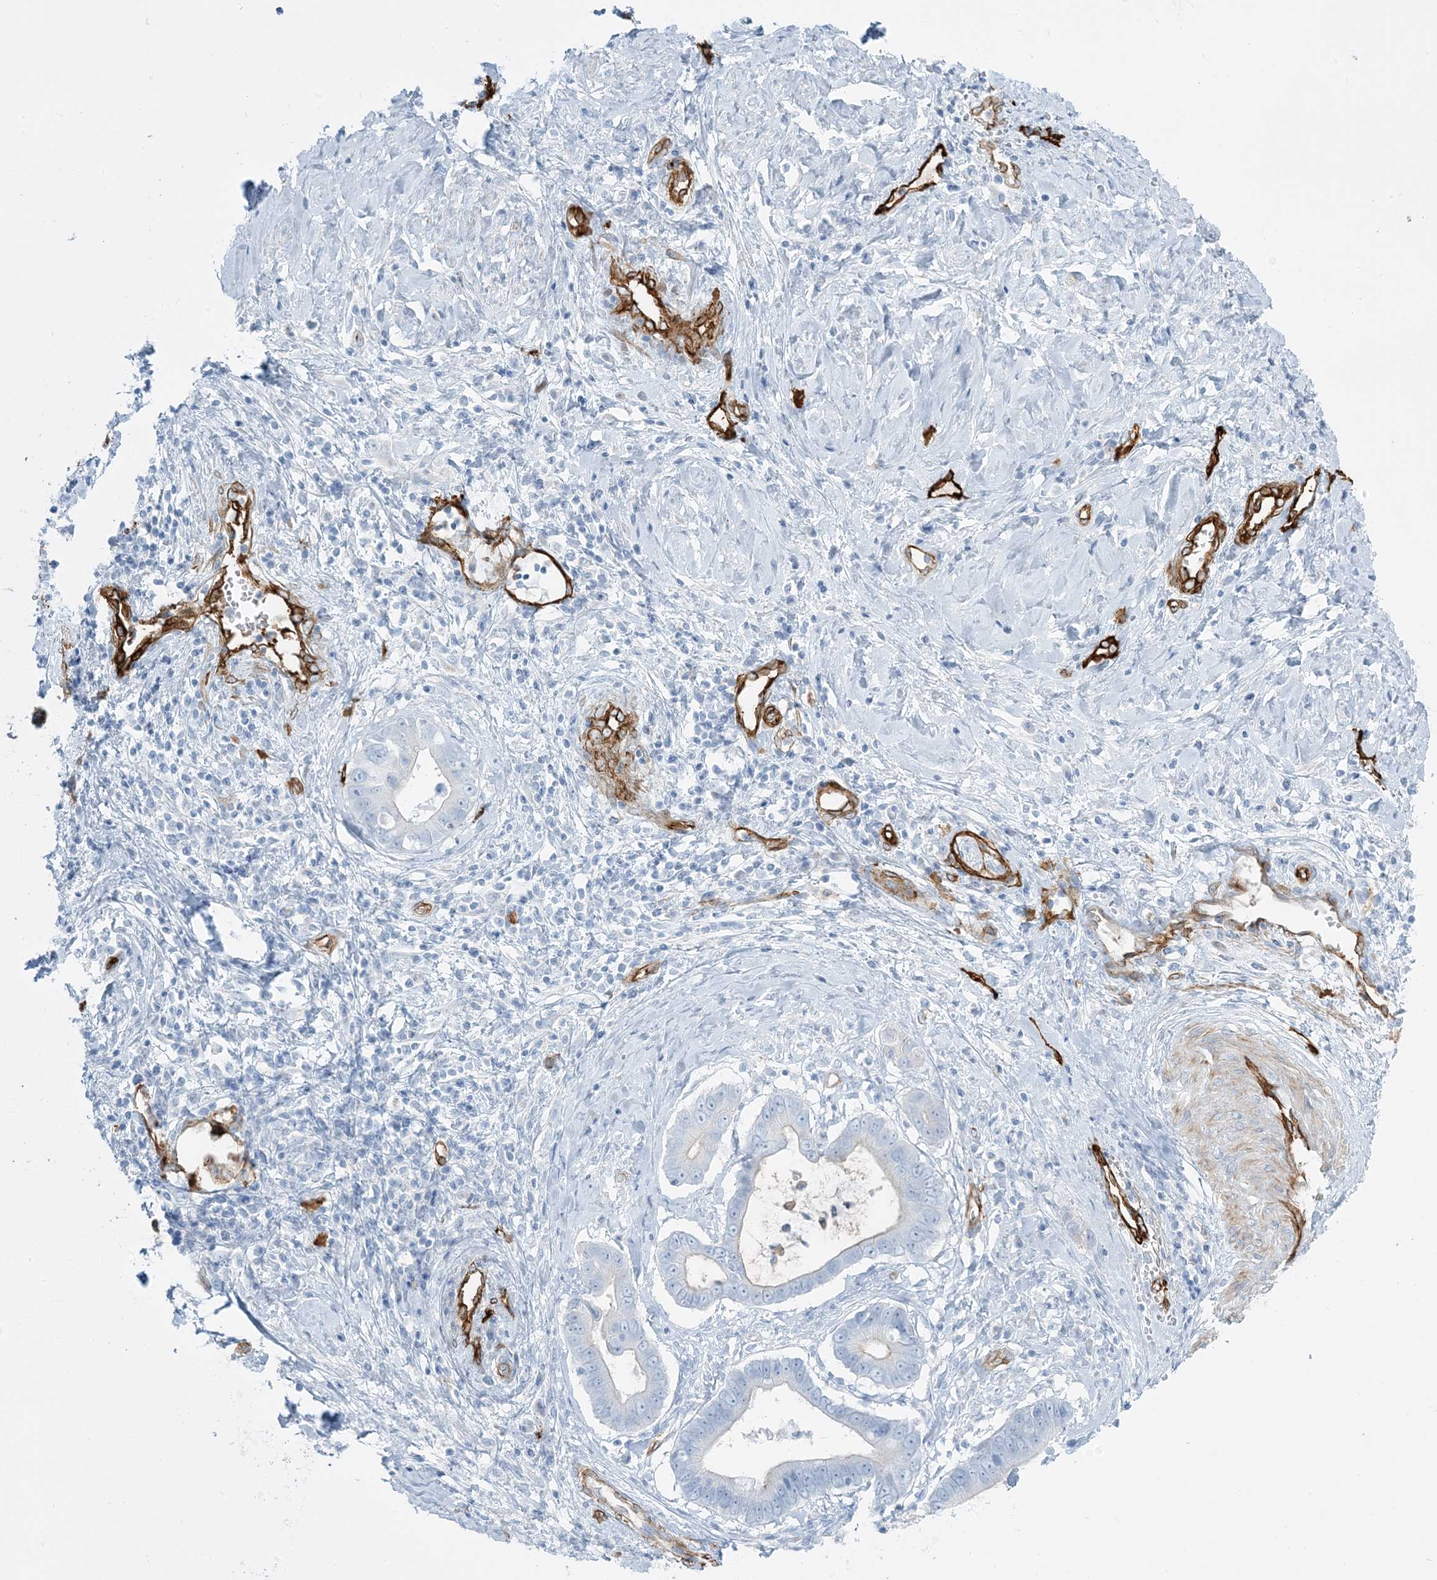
{"staining": {"intensity": "negative", "quantity": "none", "location": "none"}, "tissue": "cervical cancer", "cell_type": "Tumor cells", "image_type": "cancer", "snomed": [{"axis": "morphology", "description": "Adenocarcinoma, NOS"}, {"axis": "topography", "description": "Cervix"}], "caption": "An immunohistochemistry (IHC) micrograph of cervical cancer is shown. There is no staining in tumor cells of cervical cancer. (DAB immunohistochemistry (IHC), high magnification).", "gene": "EPS8L3", "patient": {"sex": "female", "age": 44}}